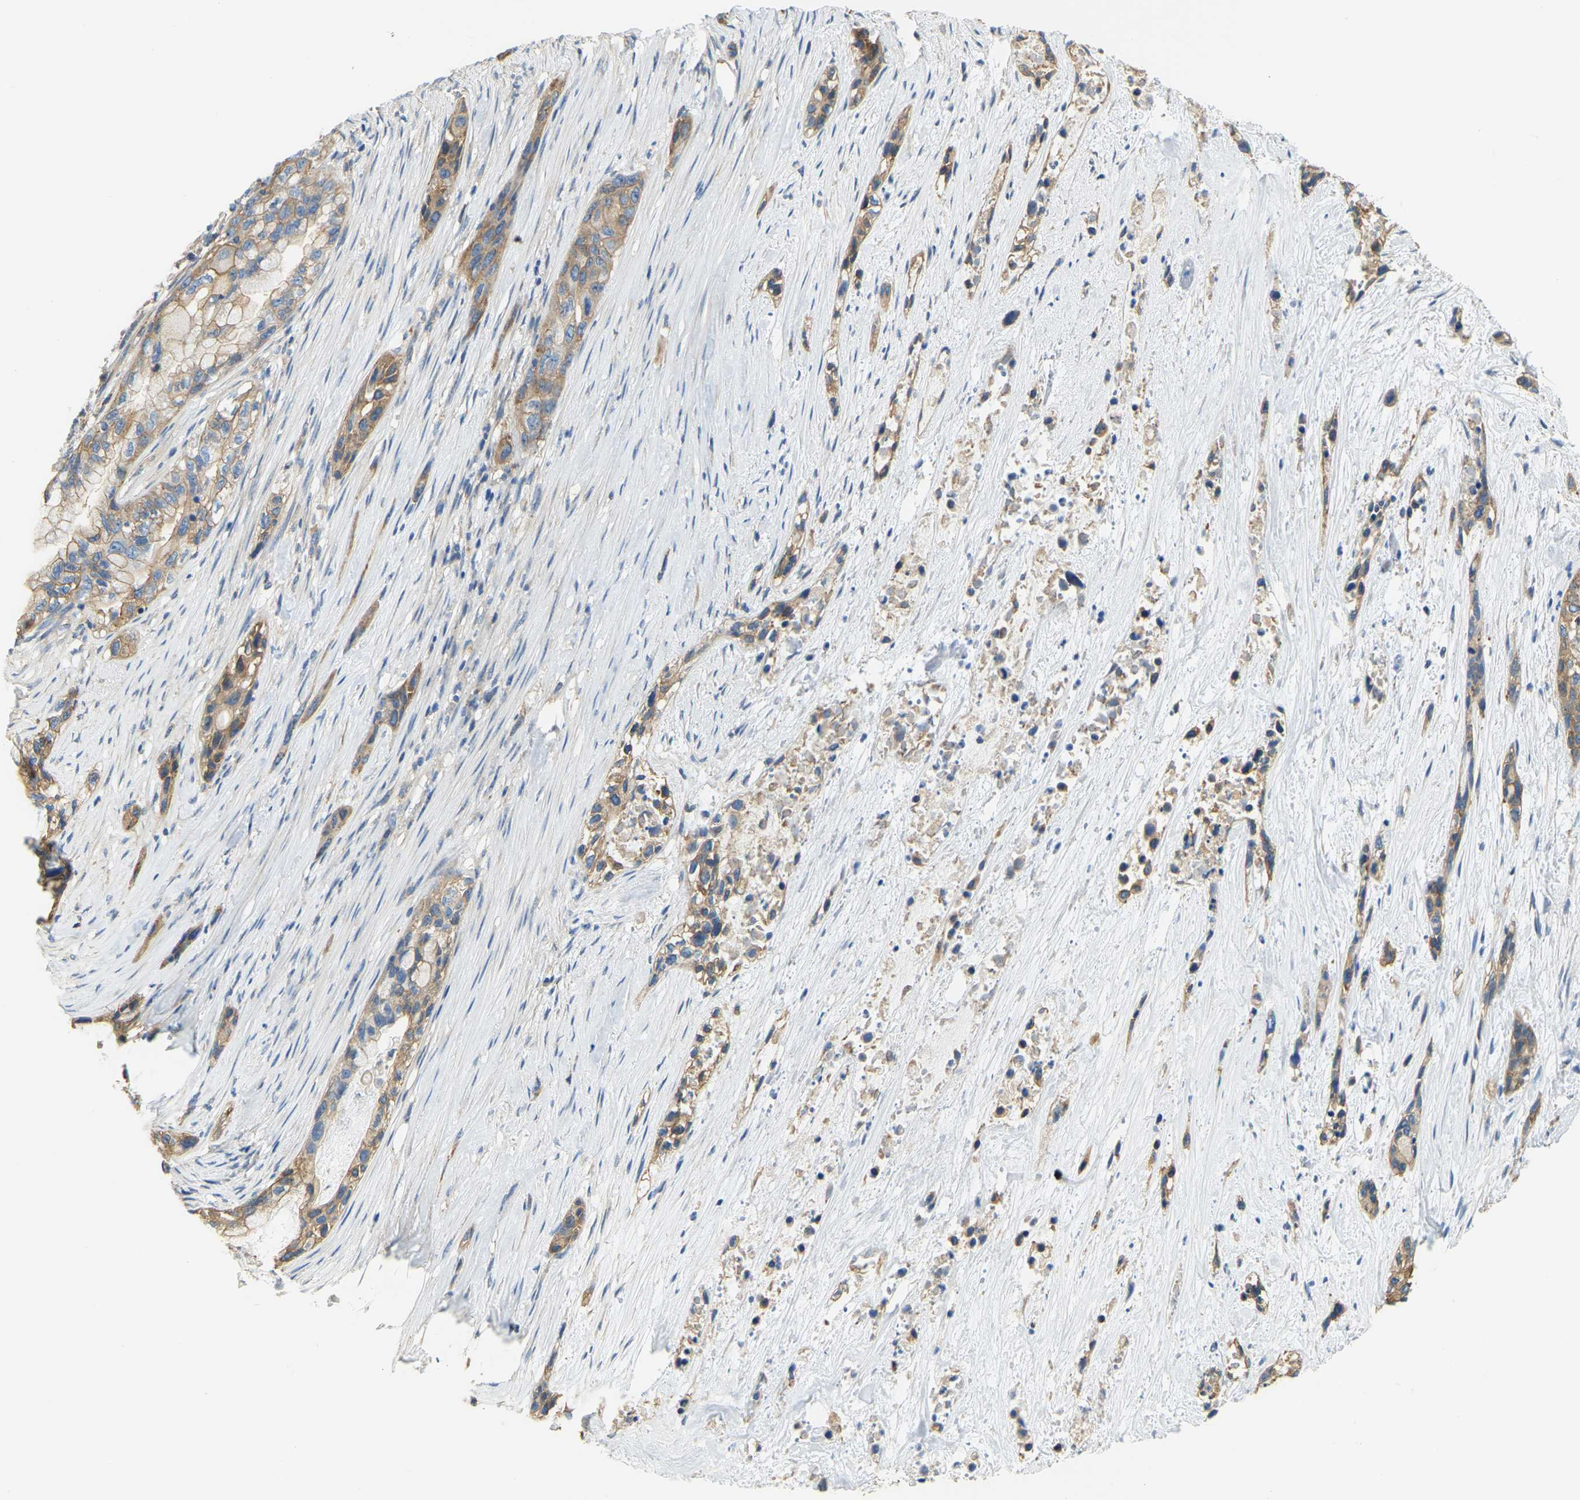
{"staining": {"intensity": "moderate", "quantity": ">75%", "location": "cytoplasmic/membranous"}, "tissue": "pancreatic cancer", "cell_type": "Tumor cells", "image_type": "cancer", "snomed": [{"axis": "morphology", "description": "Adenocarcinoma, NOS"}, {"axis": "topography", "description": "Pancreas"}], "caption": "Immunohistochemistry (IHC) image of neoplastic tissue: adenocarcinoma (pancreatic) stained using IHC demonstrates medium levels of moderate protein expression localized specifically in the cytoplasmic/membranous of tumor cells, appearing as a cytoplasmic/membranous brown color.", "gene": "AHNAK", "patient": {"sex": "male", "age": 53}}